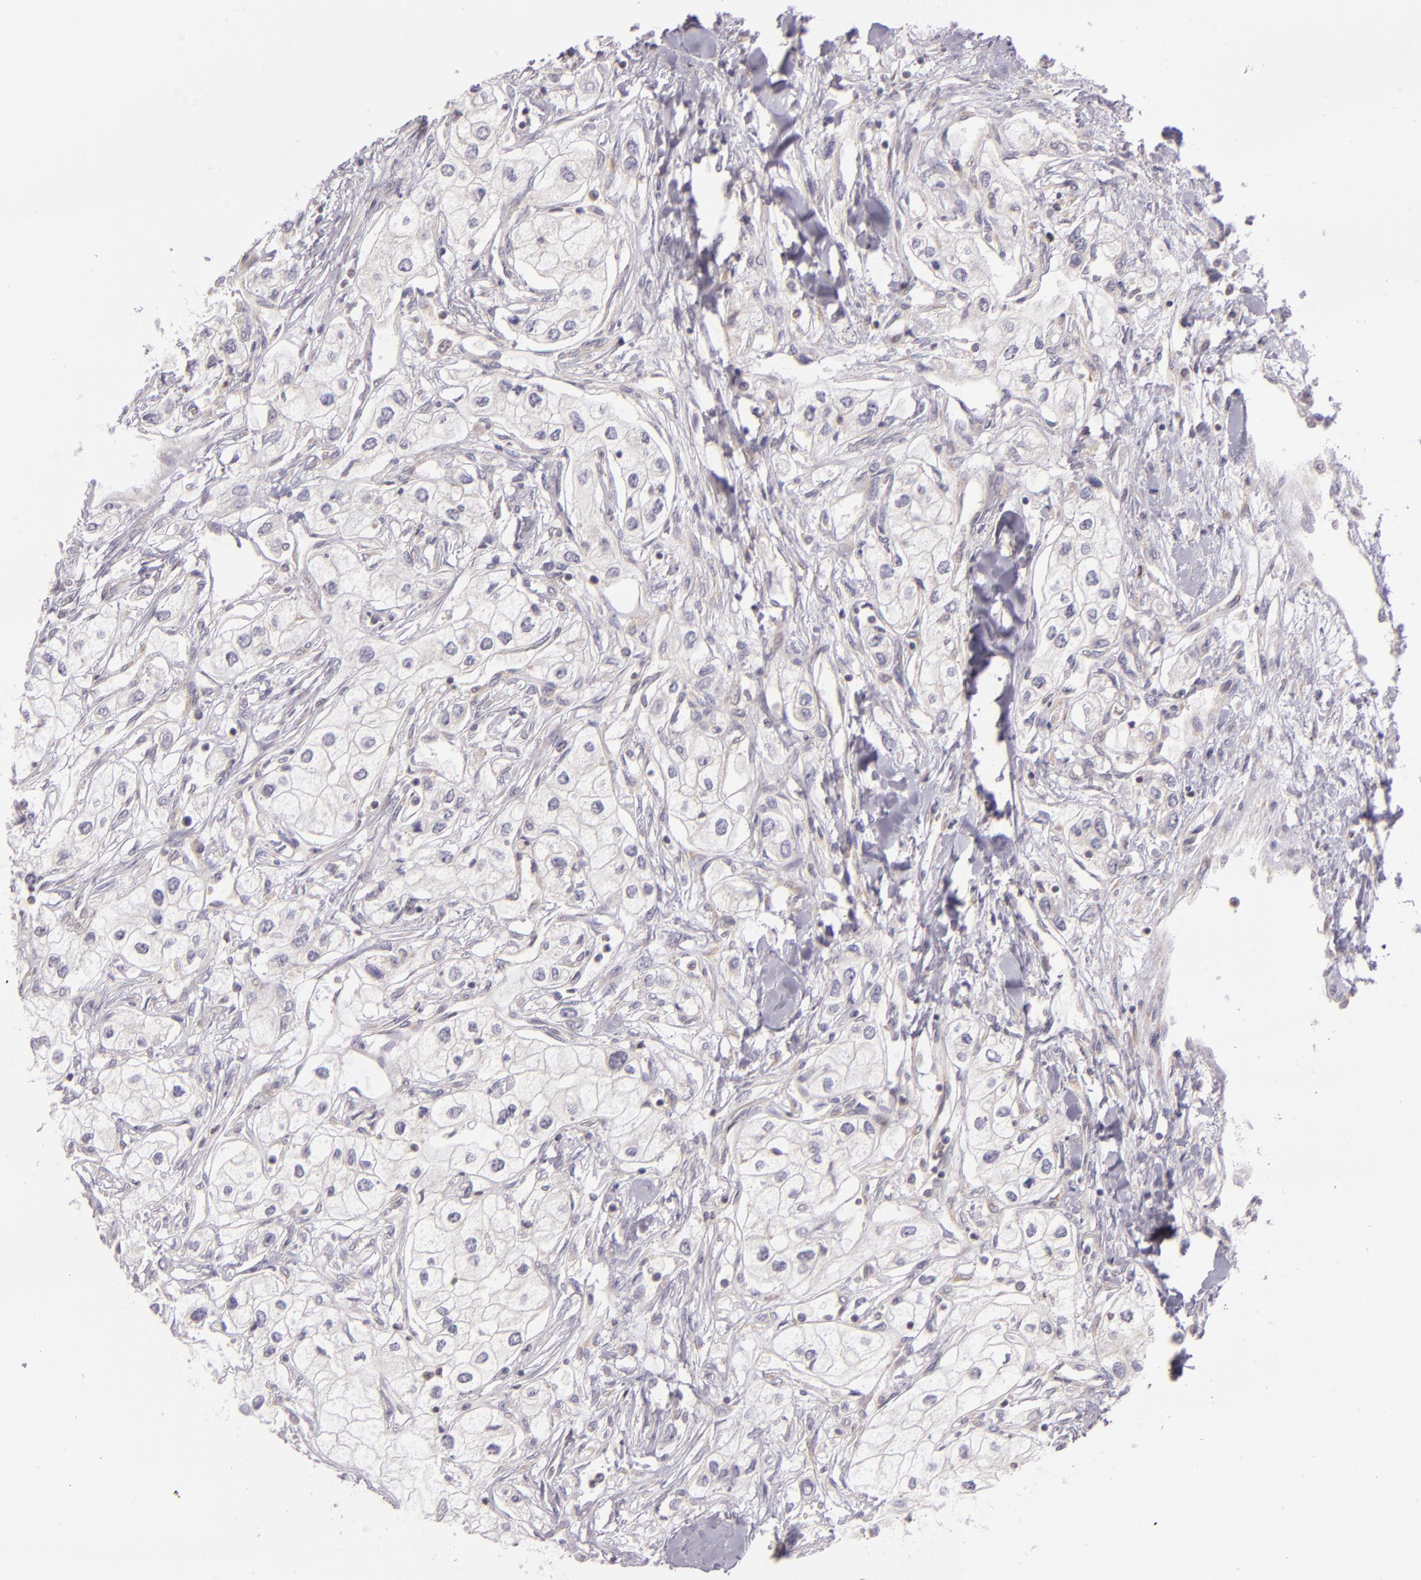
{"staining": {"intensity": "negative", "quantity": "none", "location": "none"}, "tissue": "renal cancer", "cell_type": "Tumor cells", "image_type": "cancer", "snomed": [{"axis": "morphology", "description": "Adenocarcinoma, NOS"}, {"axis": "topography", "description": "Kidney"}], "caption": "Immunohistochemistry (IHC) histopathology image of renal cancer (adenocarcinoma) stained for a protein (brown), which shows no positivity in tumor cells. The staining is performed using DAB brown chromogen with nuclei counter-stained in using hematoxylin.", "gene": "UPF3B", "patient": {"sex": "male", "age": 57}}